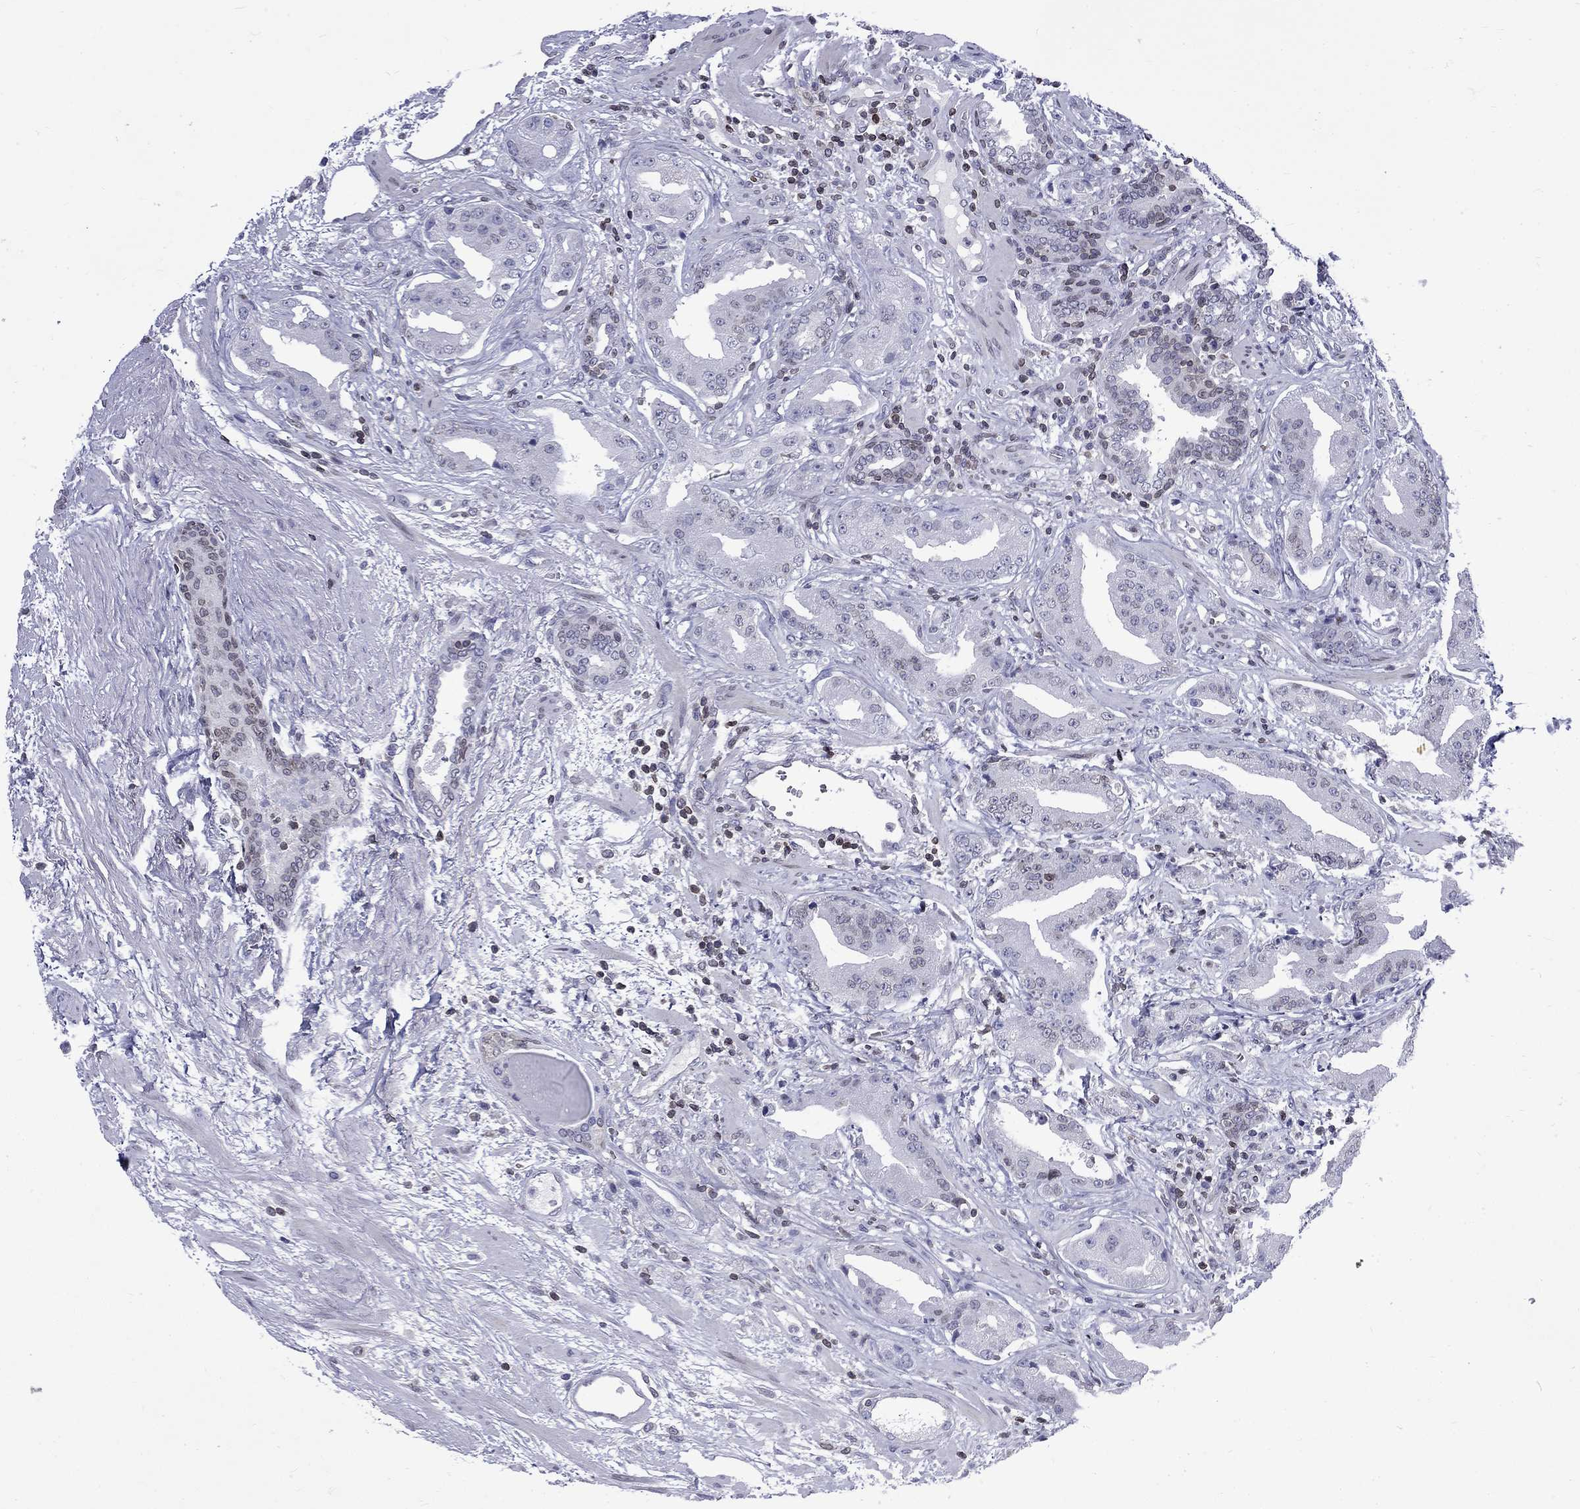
{"staining": {"intensity": "negative", "quantity": "none", "location": "none"}, "tissue": "prostate cancer", "cell_type": "Tumor cells", "image_type": "cancer", "snomed": [{"axis": "morphology", "description": "Adenocarcinoma, Low grade"}, {"axis": "topography", "description": "Prostate"}], "caption": "A photomicrograph of human prostate cancer is negative for staining in tumor cells.", "gene": "SLA", "patient": {"sex": "male", "age": 62}}